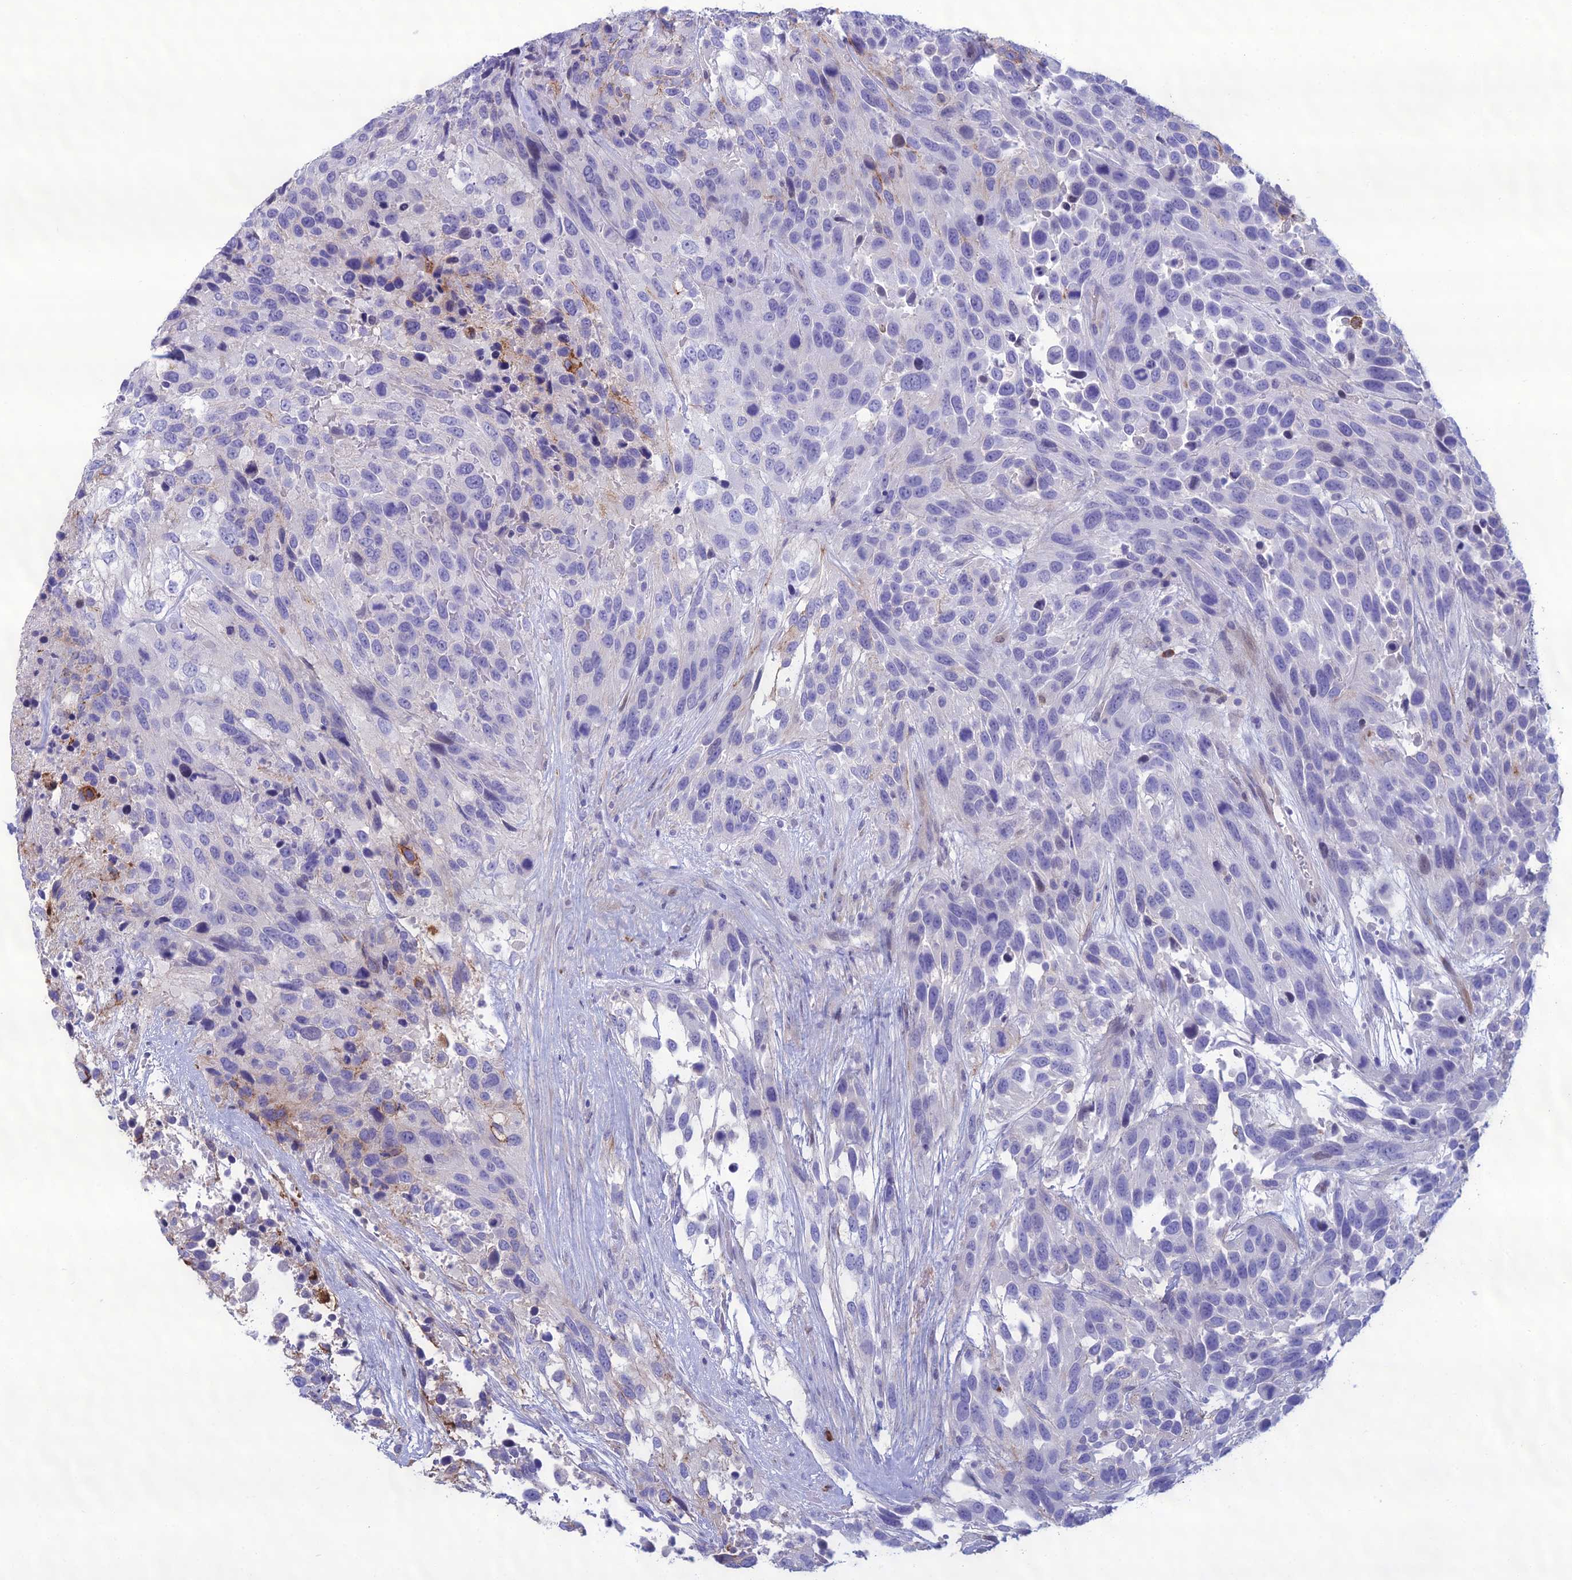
{"staining": {"intensity": "negative", "quantity": "none", "location": "none"}, "tissue": "urothelial cancer", "cell_type": "Tumor cells", "image_type": "cancer", "snomed": [{"axis": "morphology", "description": "Urothelial carcinoma, High grade"}, {"axis": "topography", "description": "Urinary bladder"}], "caption": "Tumor cells are negative for protein expression in human urothelial carcinoma (high-grade).", "gene": "CRB2", "patient": {"sex": "female", "age": 70}}